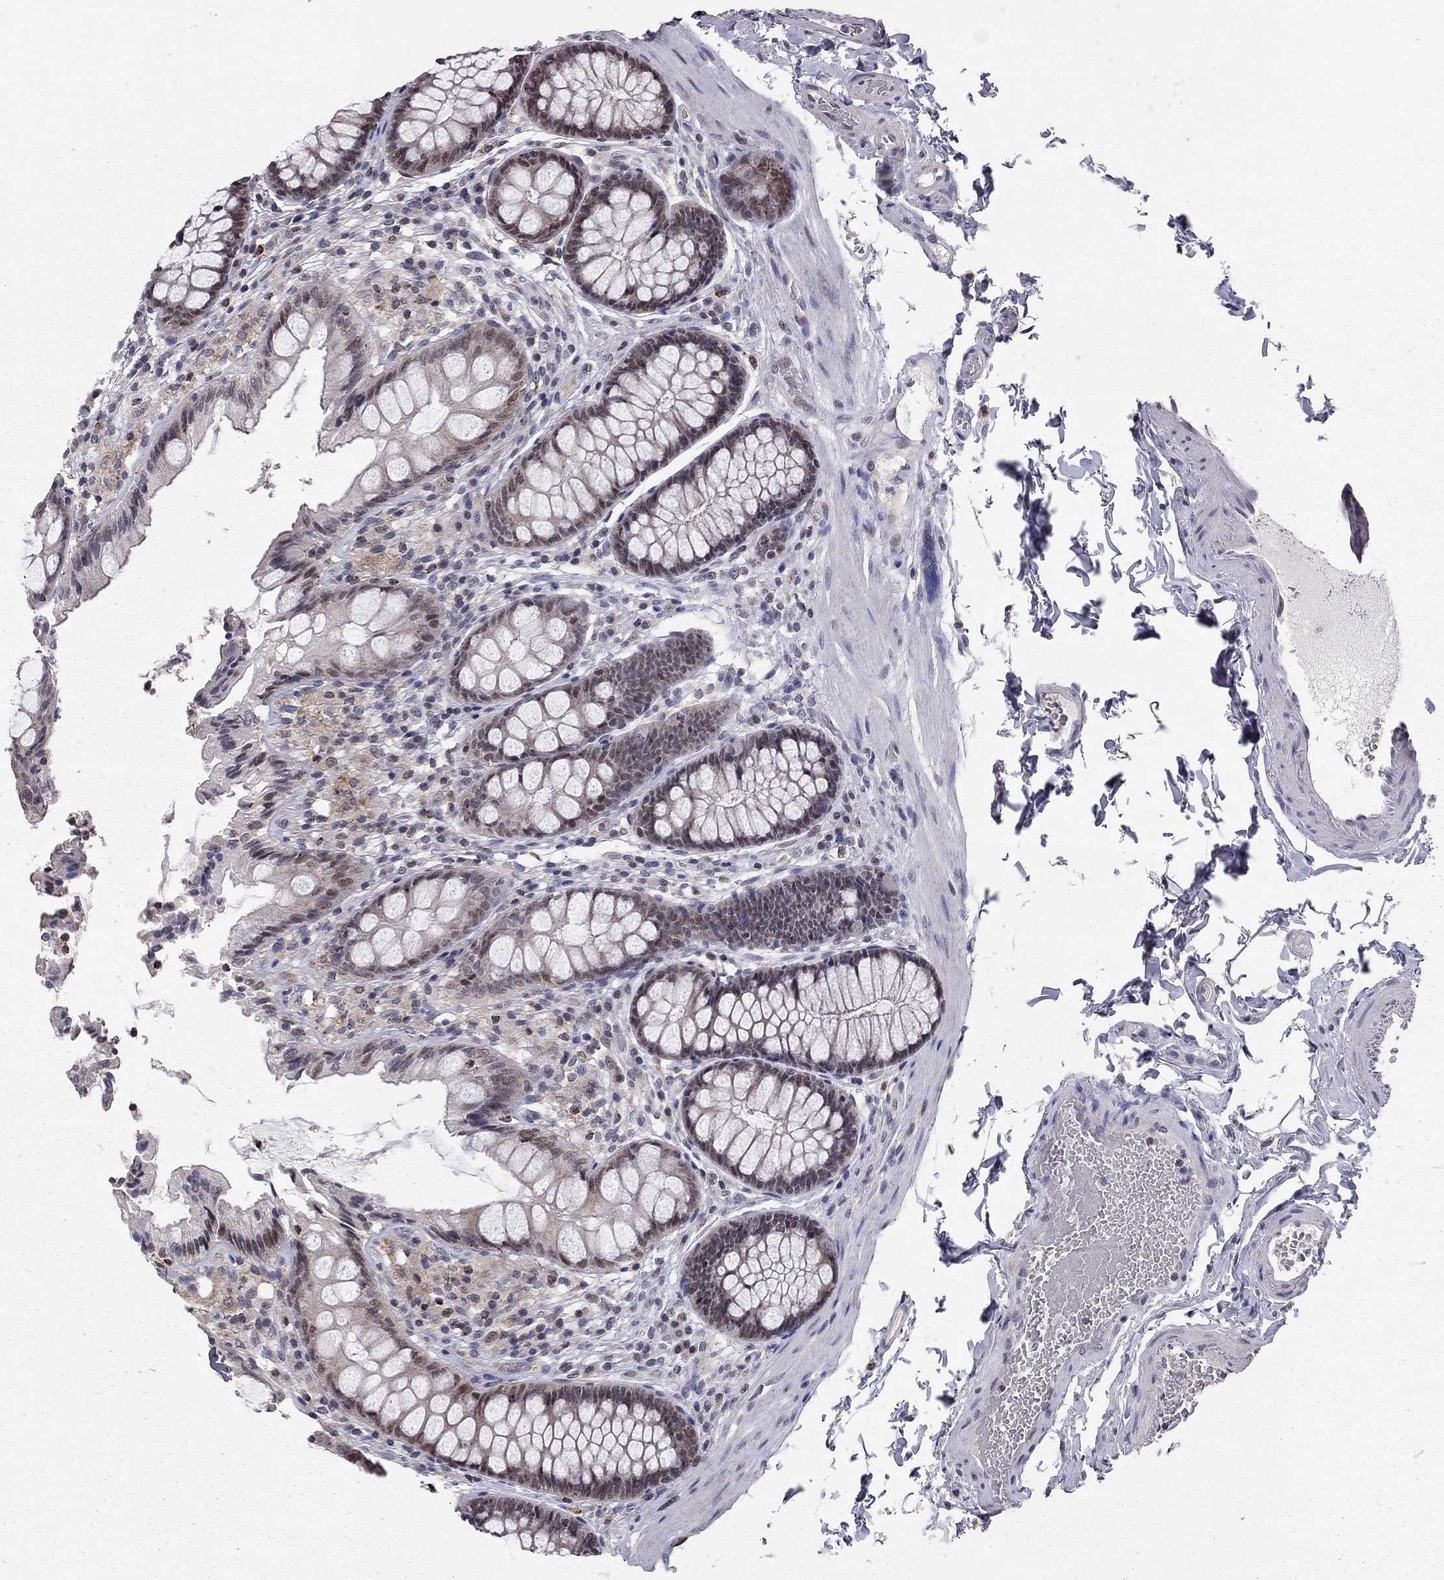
{"staining": {"intensity": "negative", "quantity": "none", "location": "none"}, "tissue": "colon", "cell_type": "Endothelial cells", "image_type": "normal", "snomed": [{"axis": "morphology", "description": "Normal tissue, NOS"}, {"axis": "topography", "description": "Colon"}], "caption": "Immunohistochemical staining of benign colon displays no significant expression in endothelial cells. (DAB immunohistochemistry (IHC) visualized using brightfield microscopy, high magnification).", "gene": "HDAC3", "patient": {"sex": "female", "age": 86}}